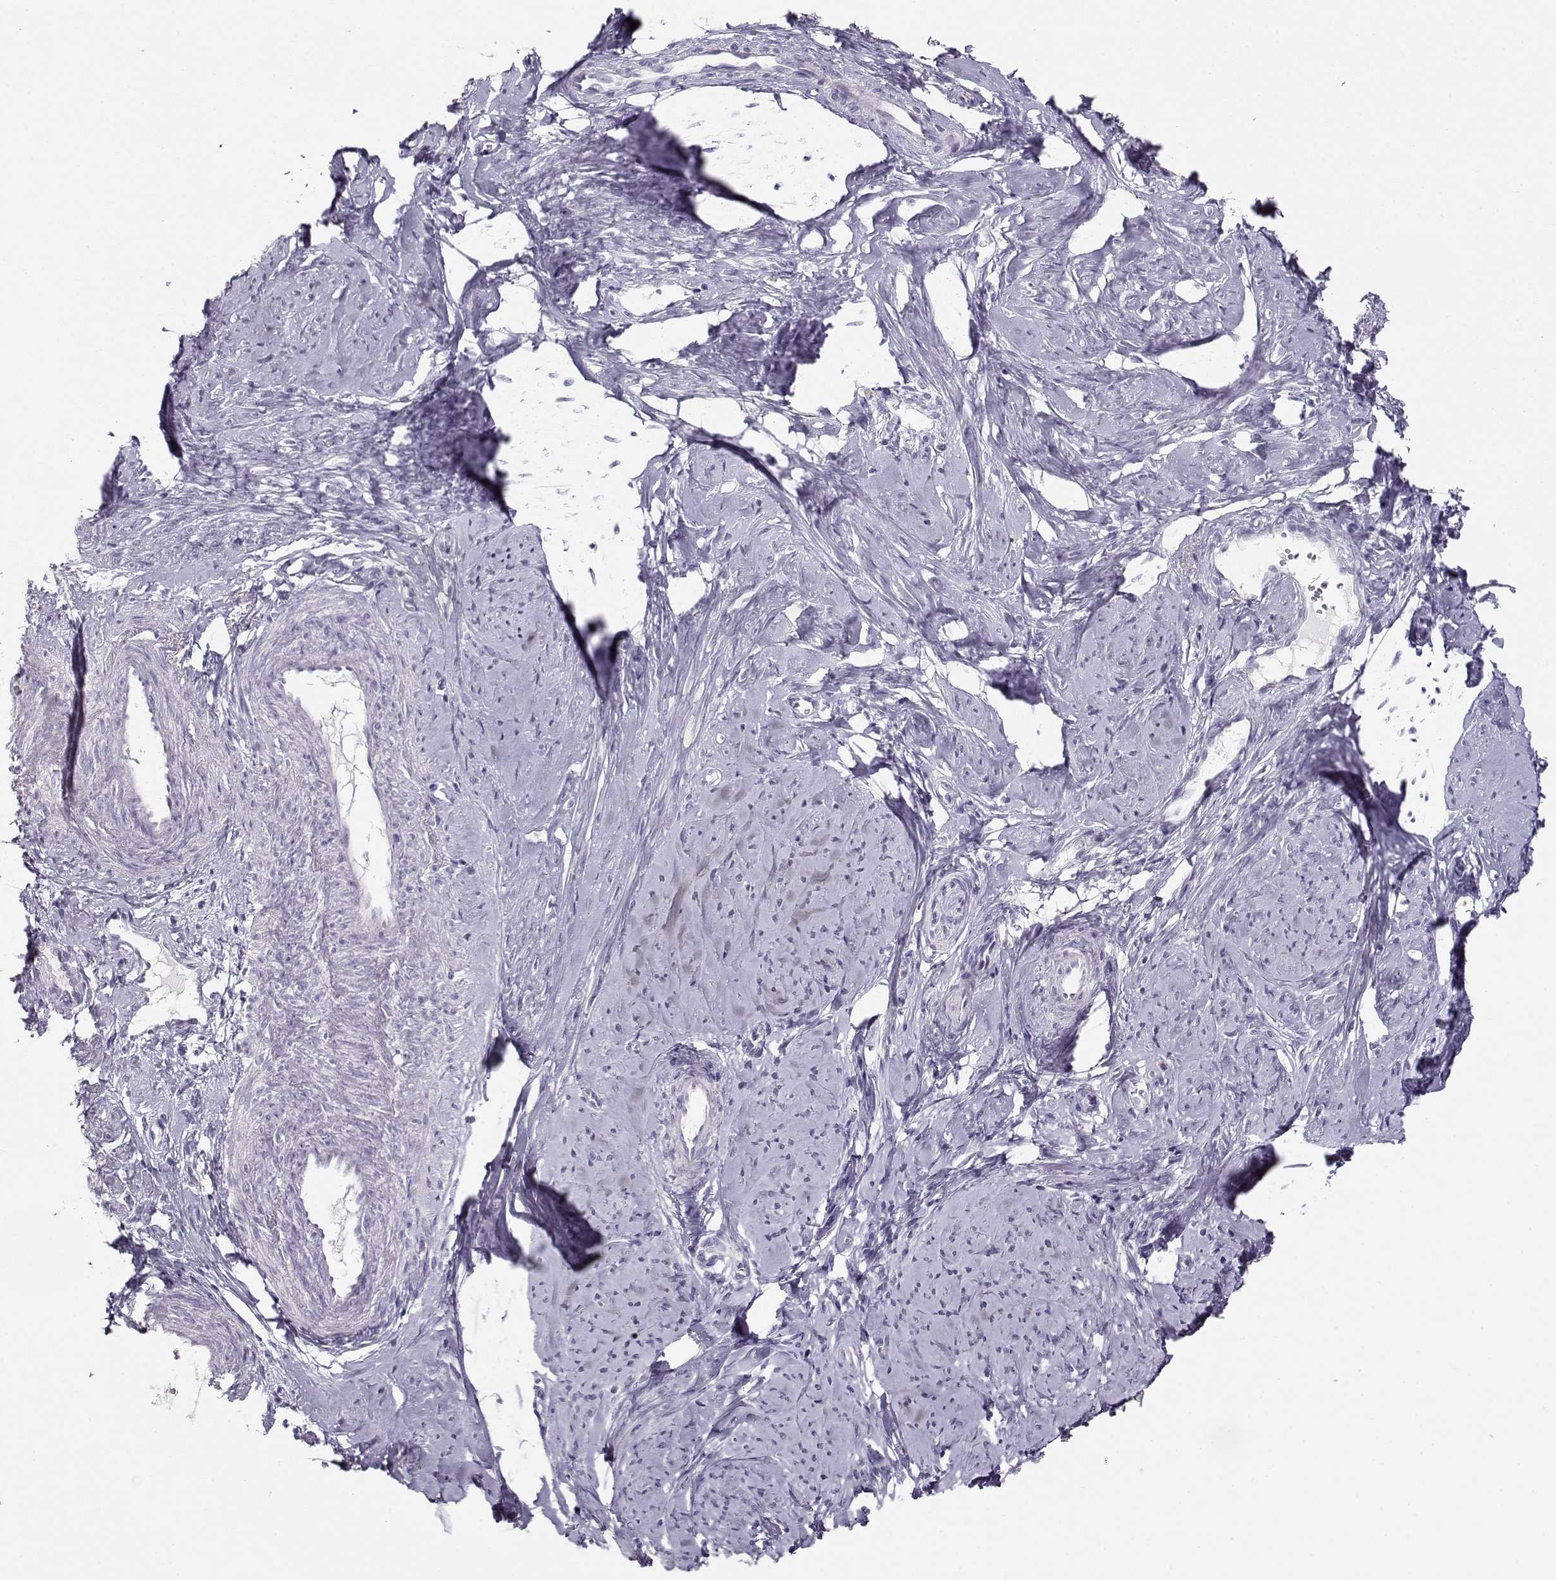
{"staining": {"intensity": "negative", "quantity": "none", "location": "none"}, "tissue": "smooth muscle", "cell_type": "Smooth muscle cells", "image_type": "normal", "snomed": [{"axis": "morphology", "description": "Normal tissue, NOS"}, {"axis": "topography", "description": "Smooth muscle"}], "caption": "There is no significant staining in smooth muscle cells of smooth muscle. The staining is performed using DAB brown chromogen with nuclei counter-stained in using hematoxylin.", "gene": "IMPG1", "patient": {"sex": "female", "age": 48}}